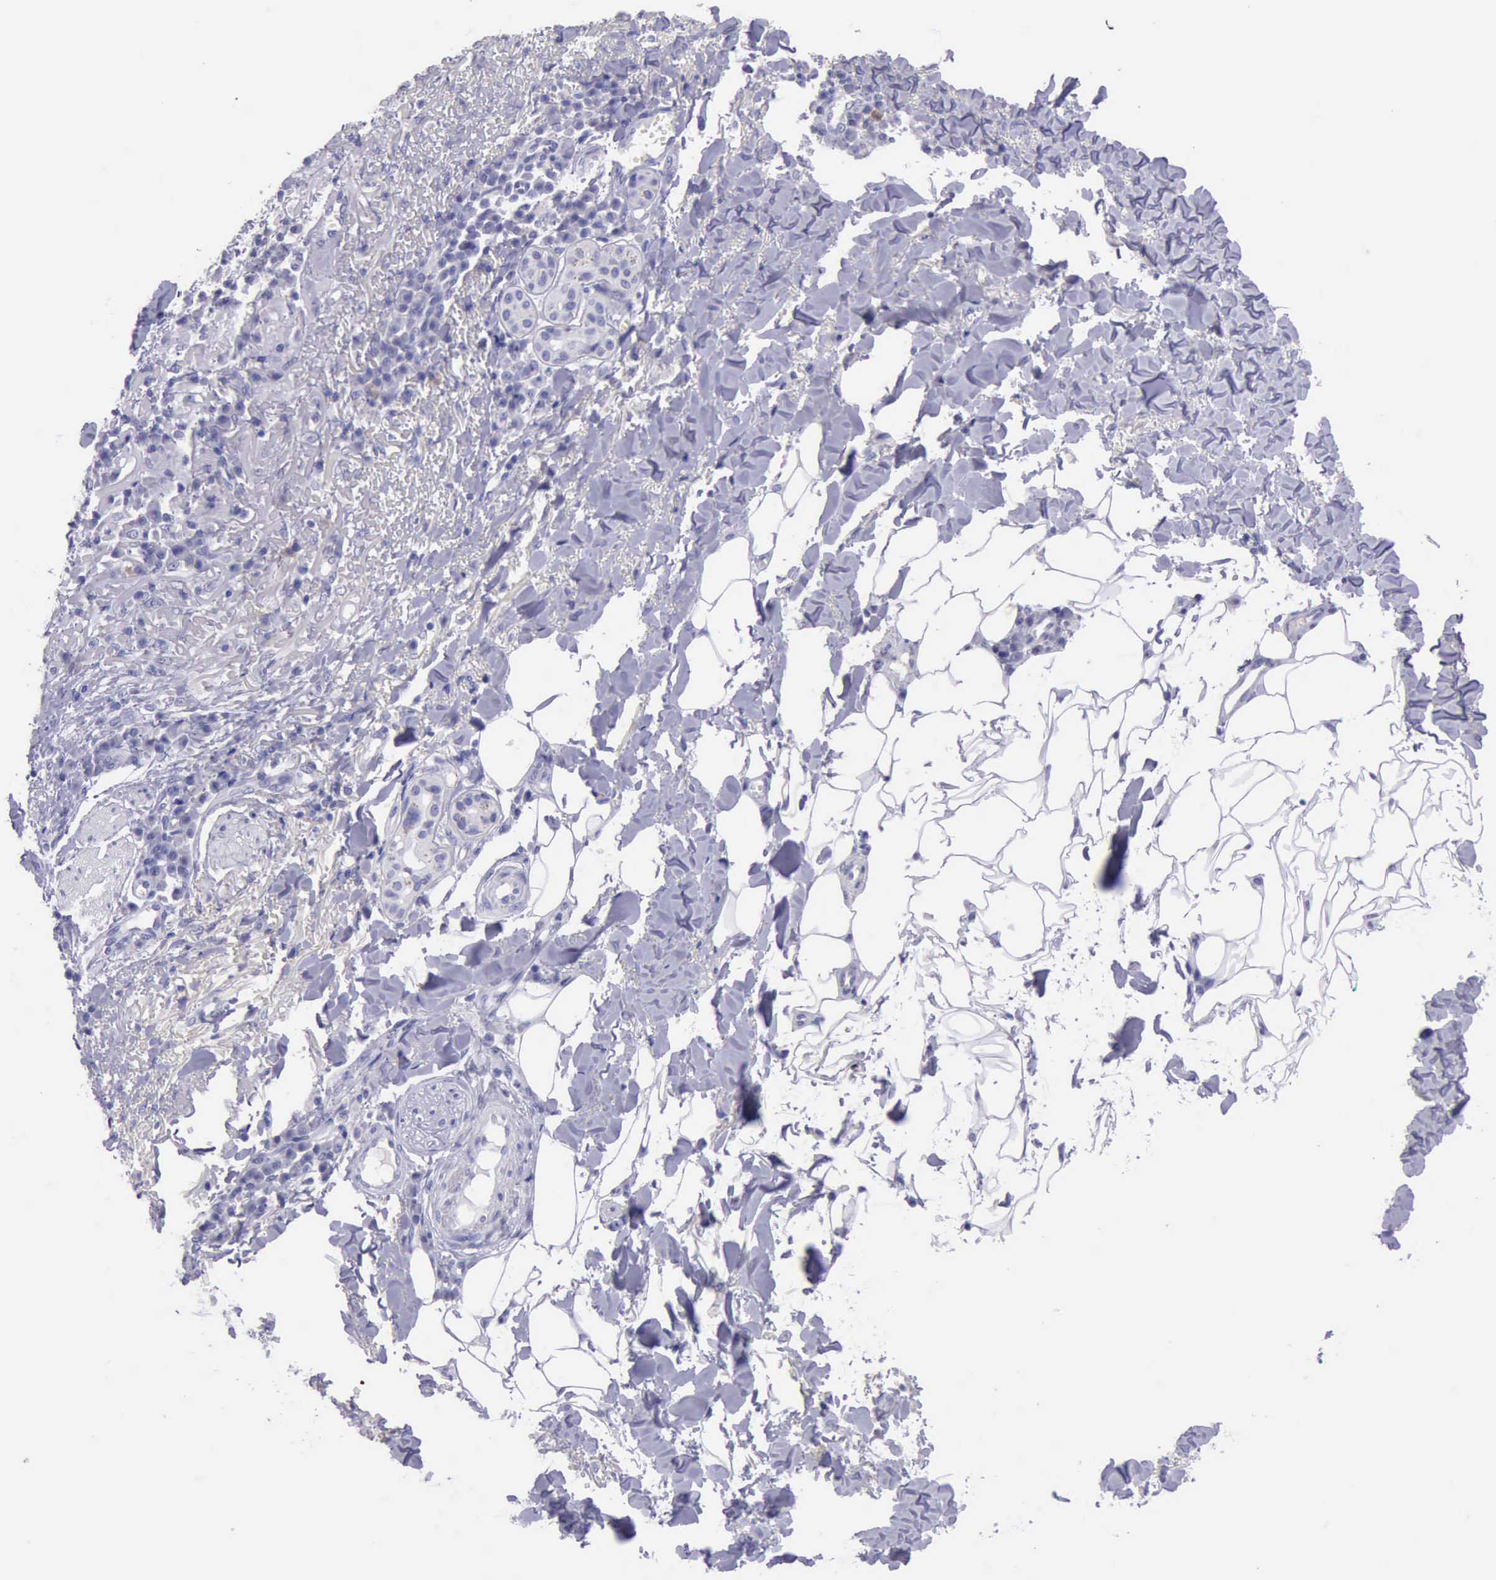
{"staining": {"intensity": "negative", "quantity": "none", "location": "none"}, "tissue": "skin cancer", "cell_type": "Tumor cells", "image_type": "cancer", "snomed": [{"axis": "morphology", "description": "Basal cell carcinoma"}, {"axis": "topography", "description": "Skin"}], "caption": "High power microscopy histopathology image of an immunohistochemistry image of skin cancer (basal cell carcinoma), revealing no significant positivity in tumor cells.", "gene": "LRFN5", "patient": {"sex": "female", "age": 89}}